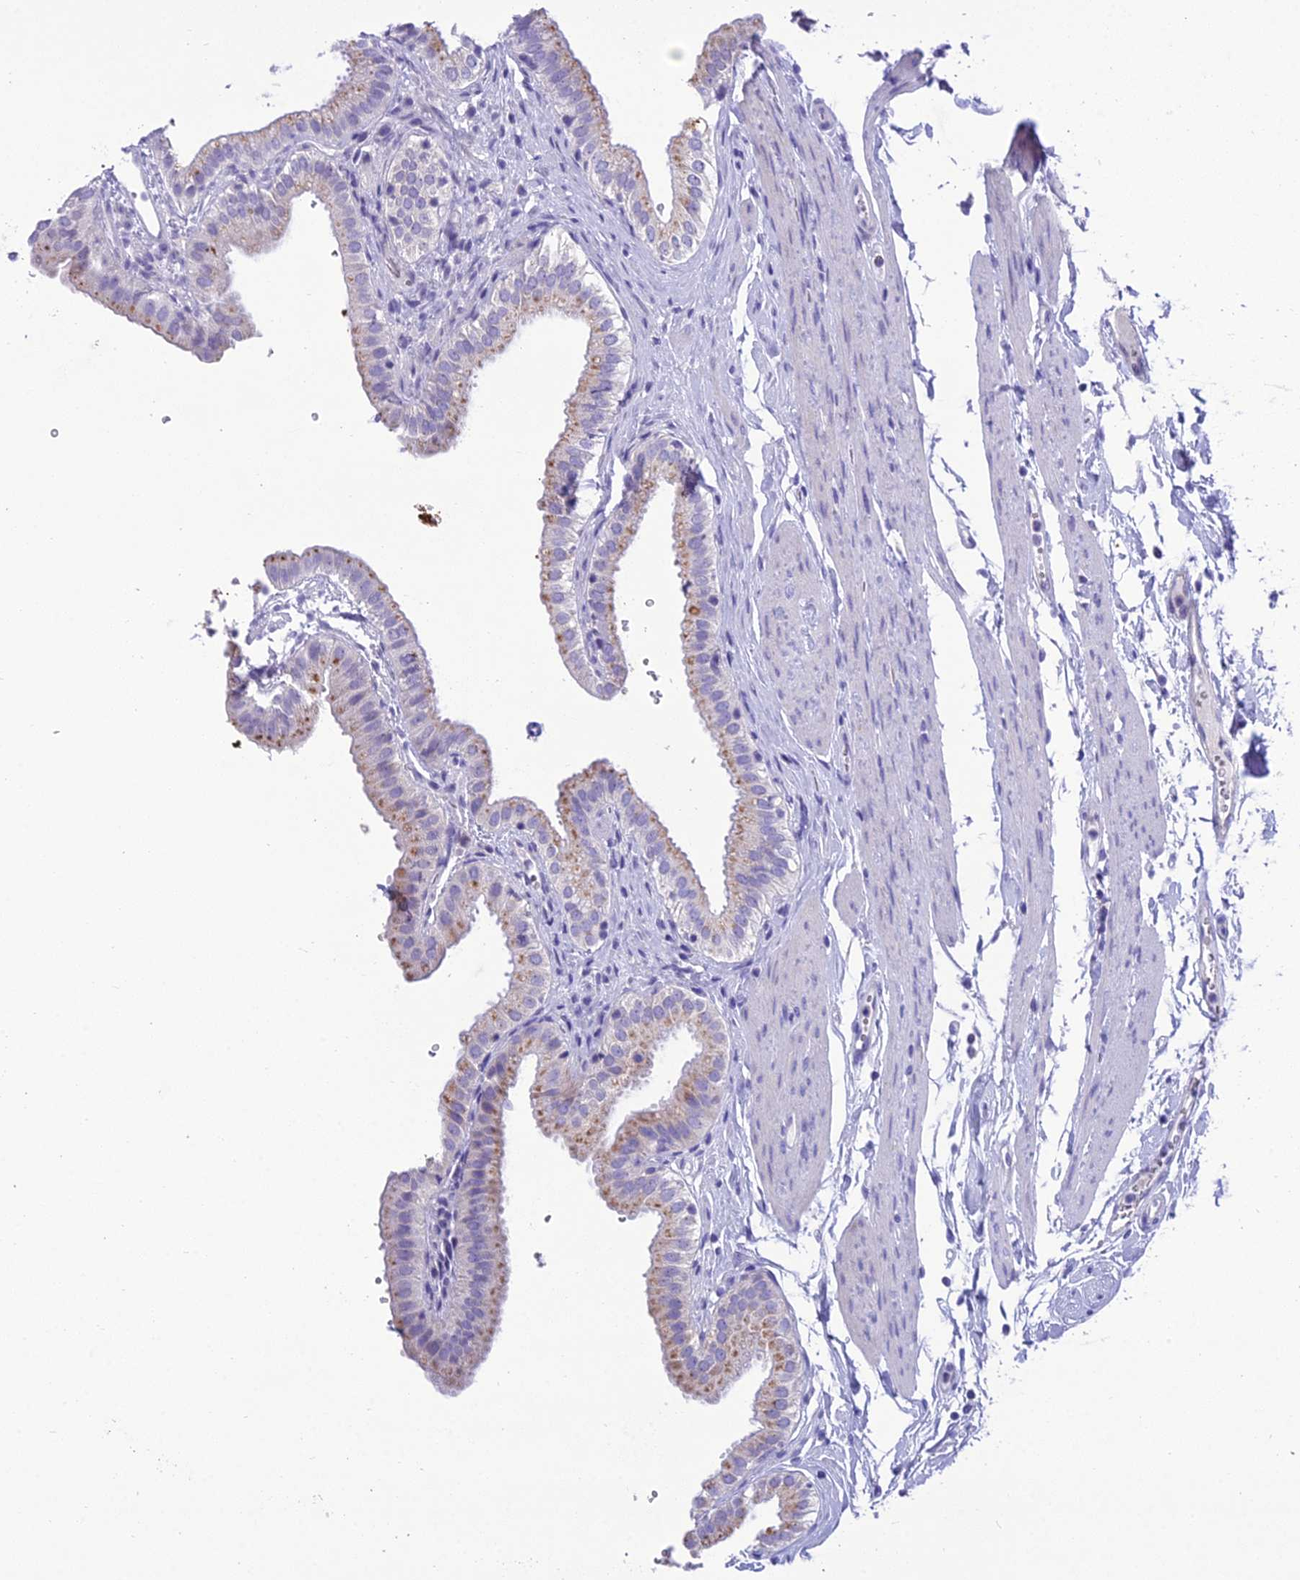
{"staining": {"intensity": "moderate", "quantity": "25%-75%", "location": "cytoplasmic/membranous"}, "tissue": "gallbladder", "cell_type": "Glandular cells", "image_type": "normal", "snomed": [{"axis": "morphology", "description": "Normal tissue, NOS"}, {"axis": "topography", "description": "Gallbladder"}], "caption": "Immunohistochemical staining of normal gallbladder demonstrates medium levels of moderate cytoplasmic/membranous positivity in about 25%-75% of glandular cells.", "gene": "MIIP", "patient": {"sex": "female", "age": 61}}